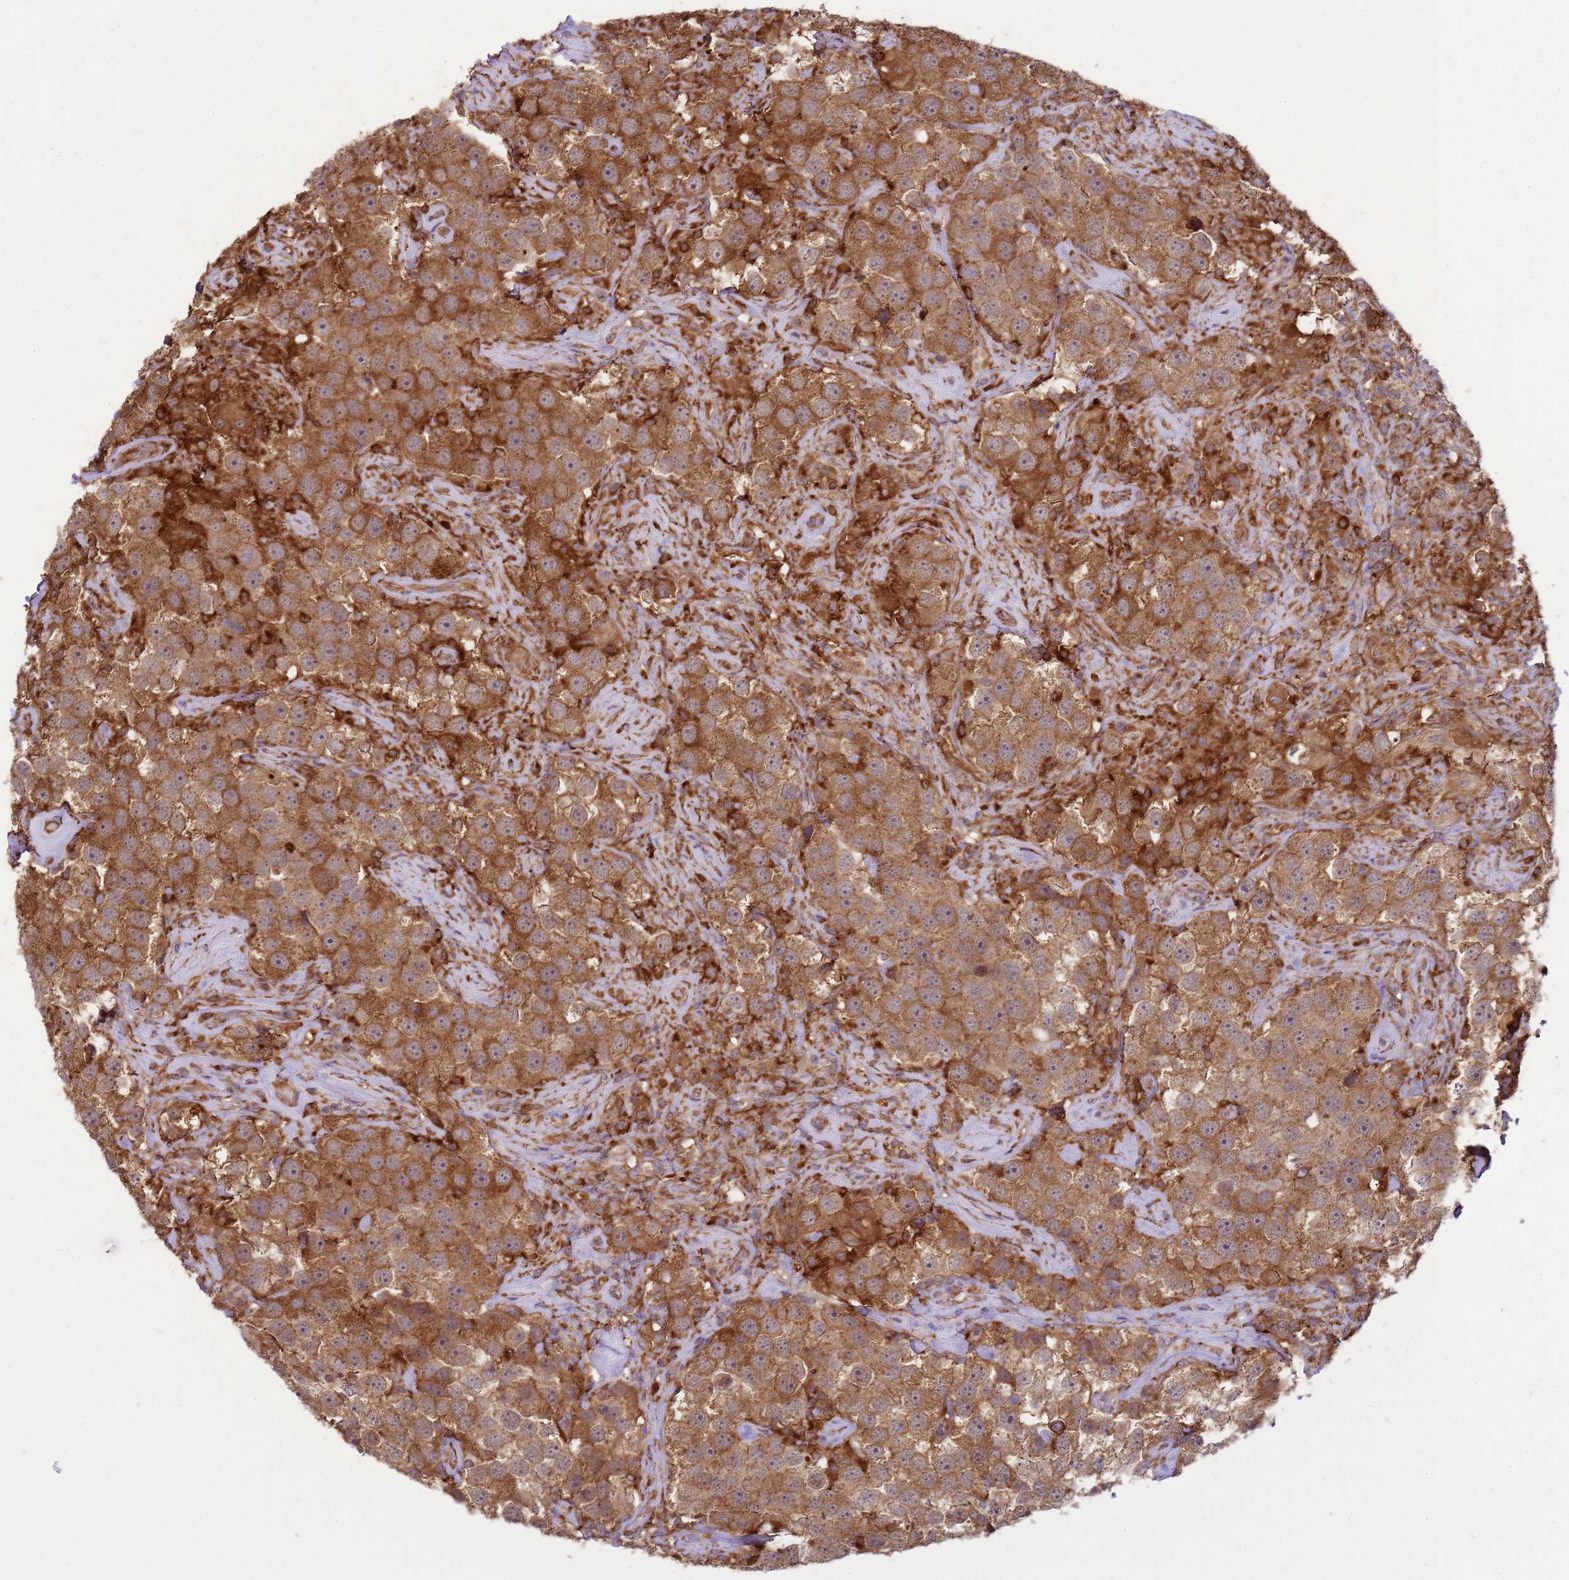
{"staining": {"intensity": "strong", "quantity": ">75%", "location": "cytoplasmic/membranous"}, "tissue": "testis cancer", "cell_type": "Tumor cells", "image_type": "cancer", "snomed": [{"axis": "morphology", "description": "Seminoma, NOS"}, {"axis": "topography", "description": "Testis"}], "caption": "Immunohistochemistry (IHC) (DAB (3,3'-diaminobenzidine)) staining of human testis cancer (seminoma) shows strong cytoplasmic/membranous protein staining in approximately >75% of tumor cells. The staining was performed using DAB to visualize the protein expression in brown, while the nuclei were stained in blue with hematoxylin (Magnification: 20x).", "gene": "GABRE", "patient": {"sex": "male", "age": 49}}